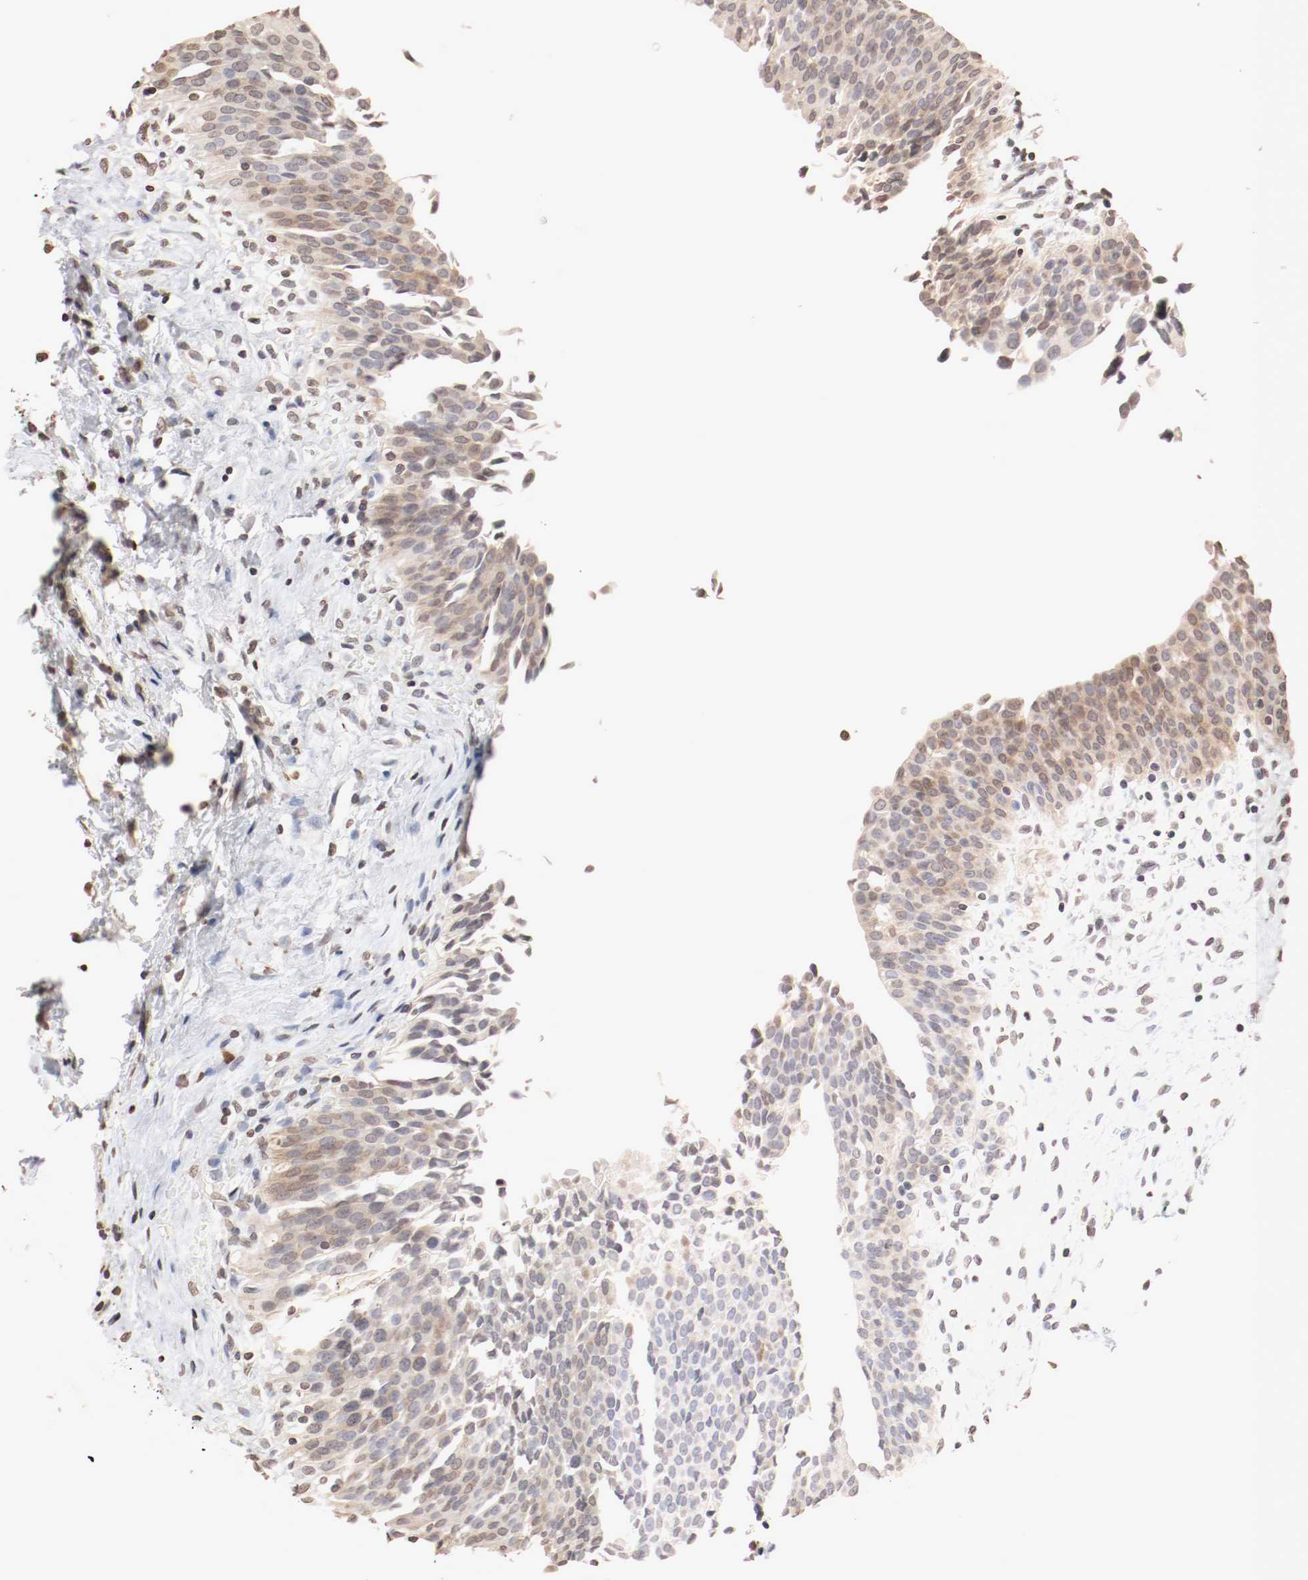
{"staining": {"intensity": "weak", "quantity": ">75%", "location": "cytoplasmic/membranous,nuclear"}, "tissue": "urinary bladder", "cell_type": "Urothelial cells", "image_type": "normal", "snomed": [{"axis": "morphology", "description": "Normal tissue, NOS"}, {"axis": "morphology", "description": "Dysplasia, NOS"}, {"axis": "topography", "description": "Urinary bladder"}], "caption": "Urinary bladder stained with immunohistochemistry shows weak cytoplasmic/membranous,nuclear positivity in about >75% of urothelial cells.", "gene": "WASL", "patient": {"sex": "male", "age": 35}}